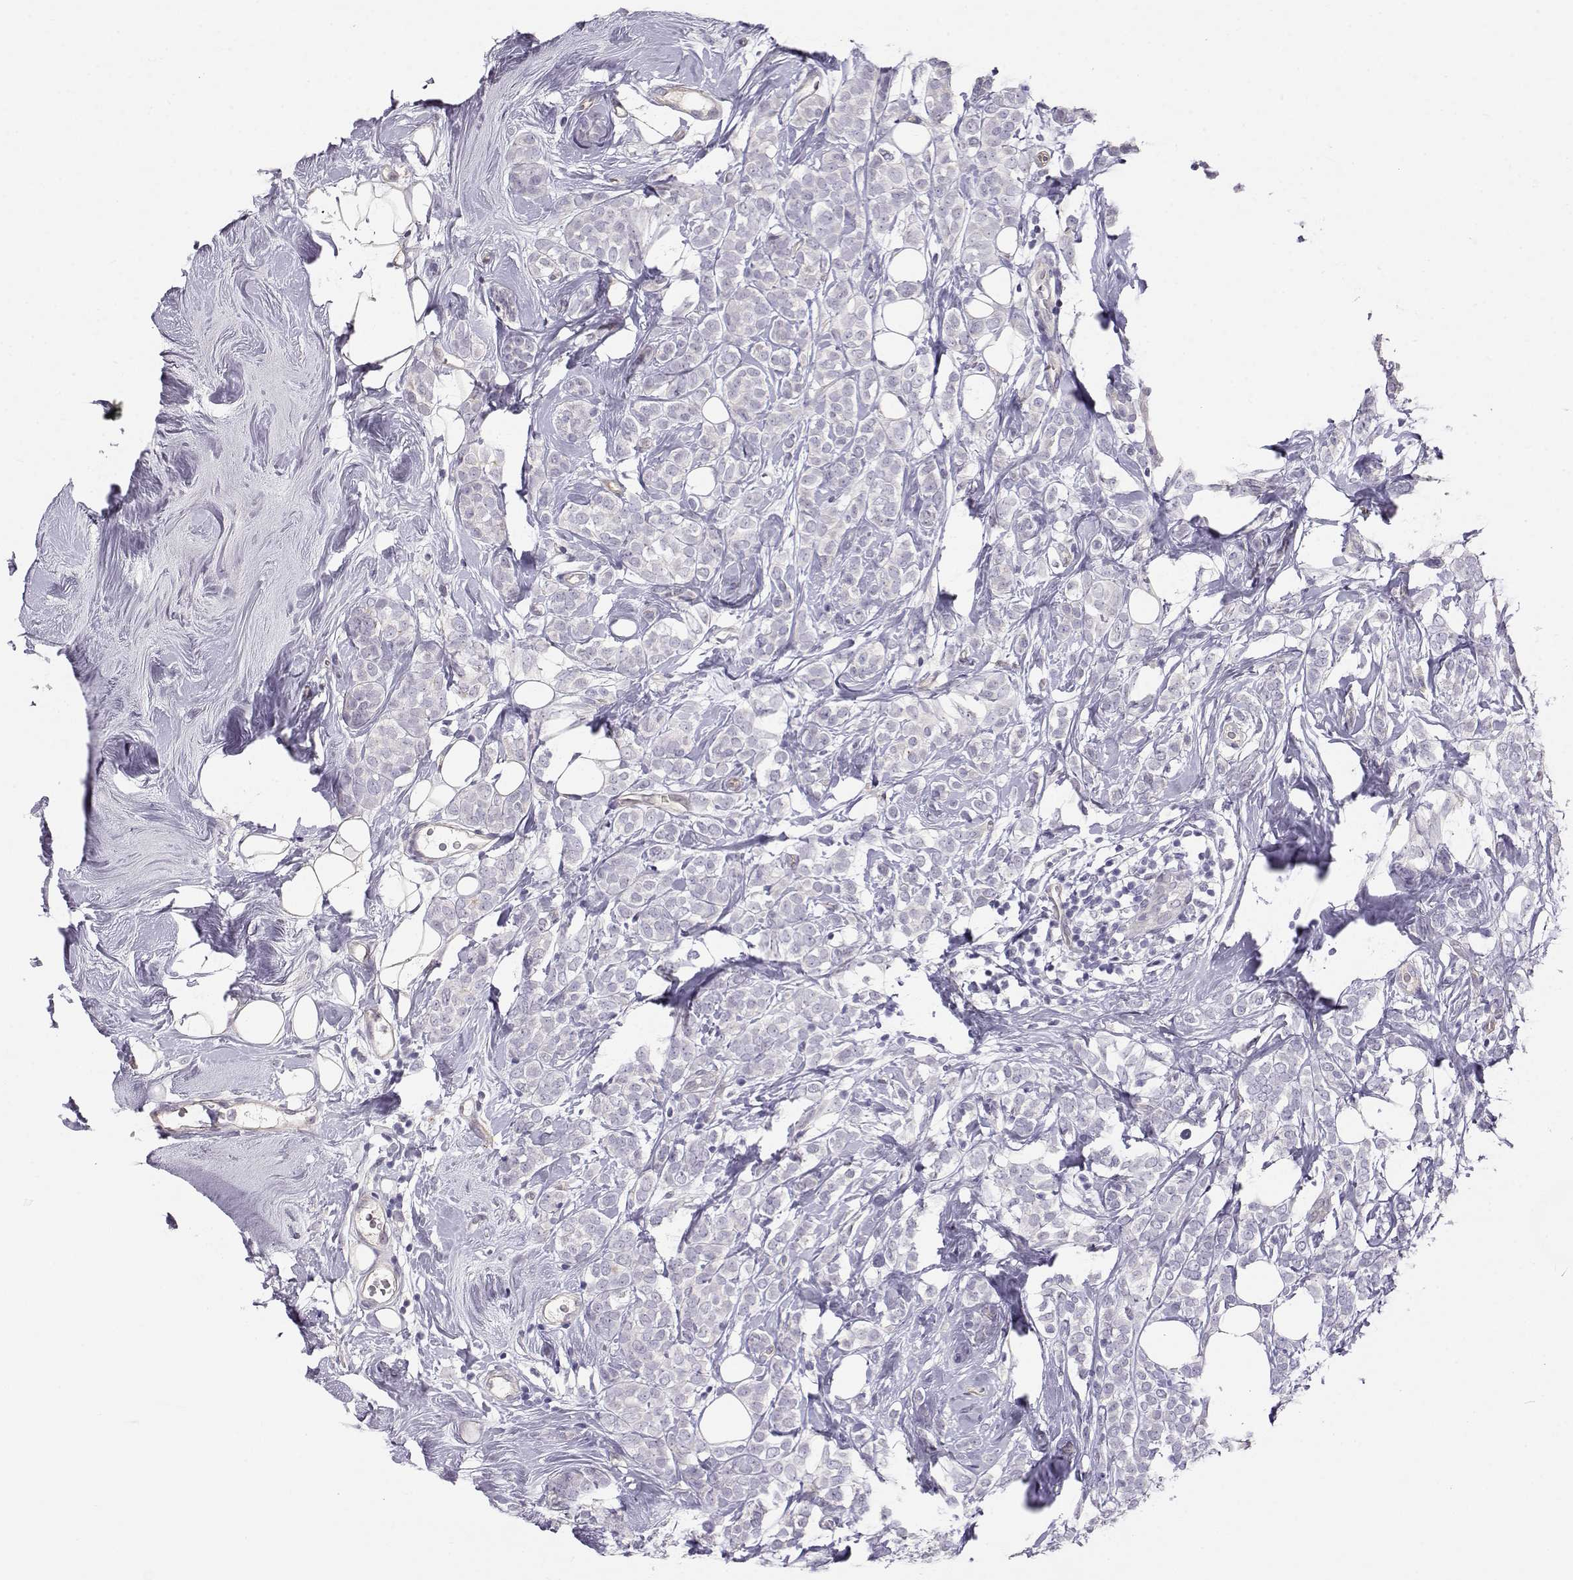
{"staining": {"intensity": "negative", "quantity": "none", "location": "none"}, "tissue": "breast cancer", "cell_type": "Tumor cells", "image_type": "cancer", "snomed": [{"axis": "morphology", "description": "Lobular carcinoma"}, {"axis": "topography", "description": "Breast"}], "caption": "DAB (3,3'-diaminobenzidine) immunohistochemical staining of human breast cancer shows no significant staining in tumor cells. (Brightfield microscopy of DAB (3,3'-diaminobenzidine) immunohistochemistry at high magnification).", "gene": "ENDOU", "patient": {"sex": "female", "age": 49}}